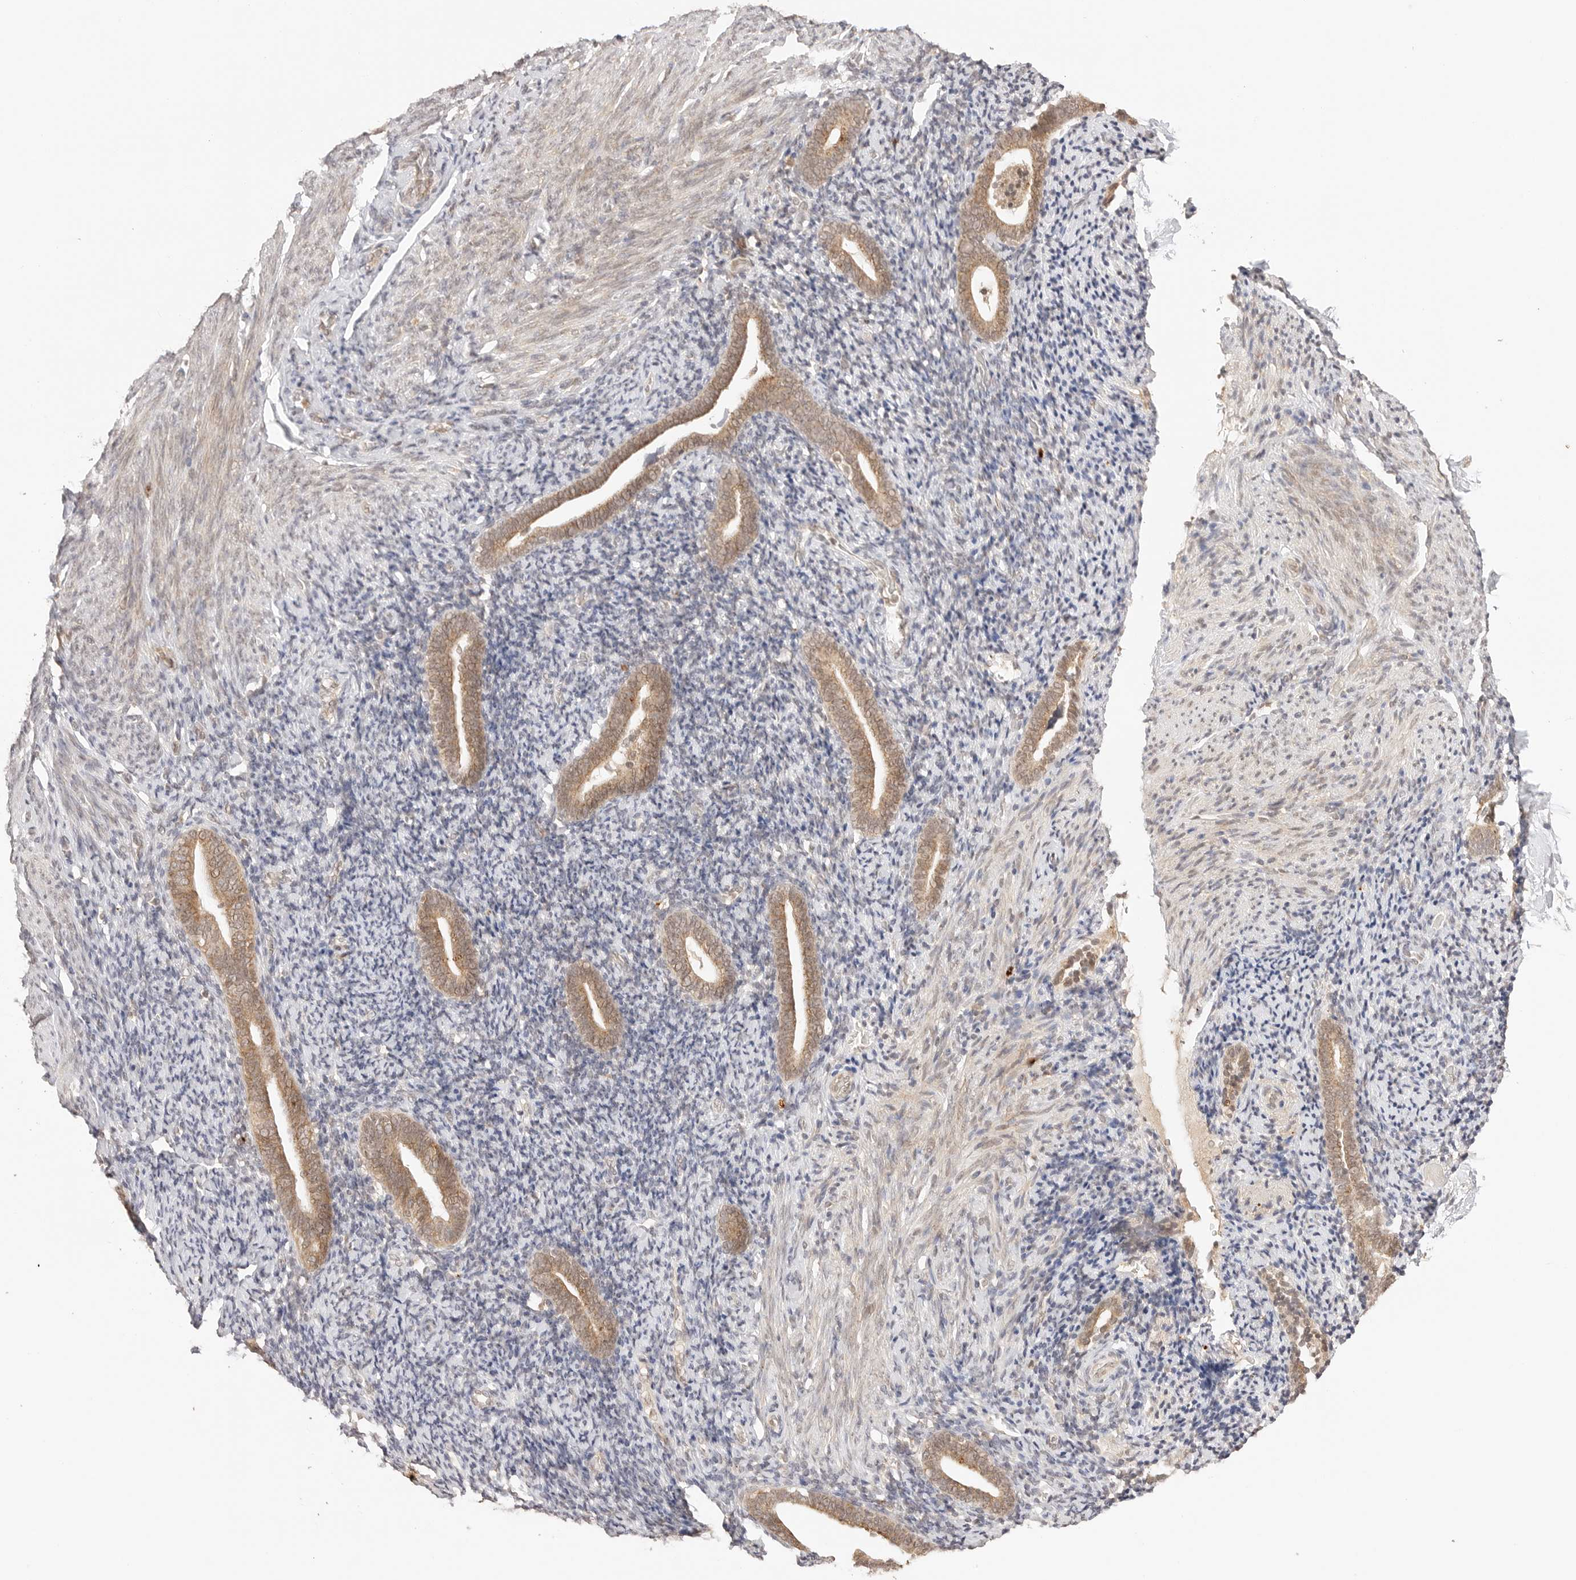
{"staining": {"intensity": "negative", "quantity": "none", "location": "none"}, "tissue": "endometrium", "cell_type": "Cells in endometrial stroma", "image_type": "normal", "snomed": [{"axis": "morphology", "description": "Normal tissue, NOS"}, {"axis": "topography", "description": "Endometrium"}], "caption": "DAB immunohistochemical staining of unremarkable endometrium demonstrates no significant staining in cells in endometrial stroma.", "gene": "GPR34", "patient": {"sex": "female", "age": 51}}